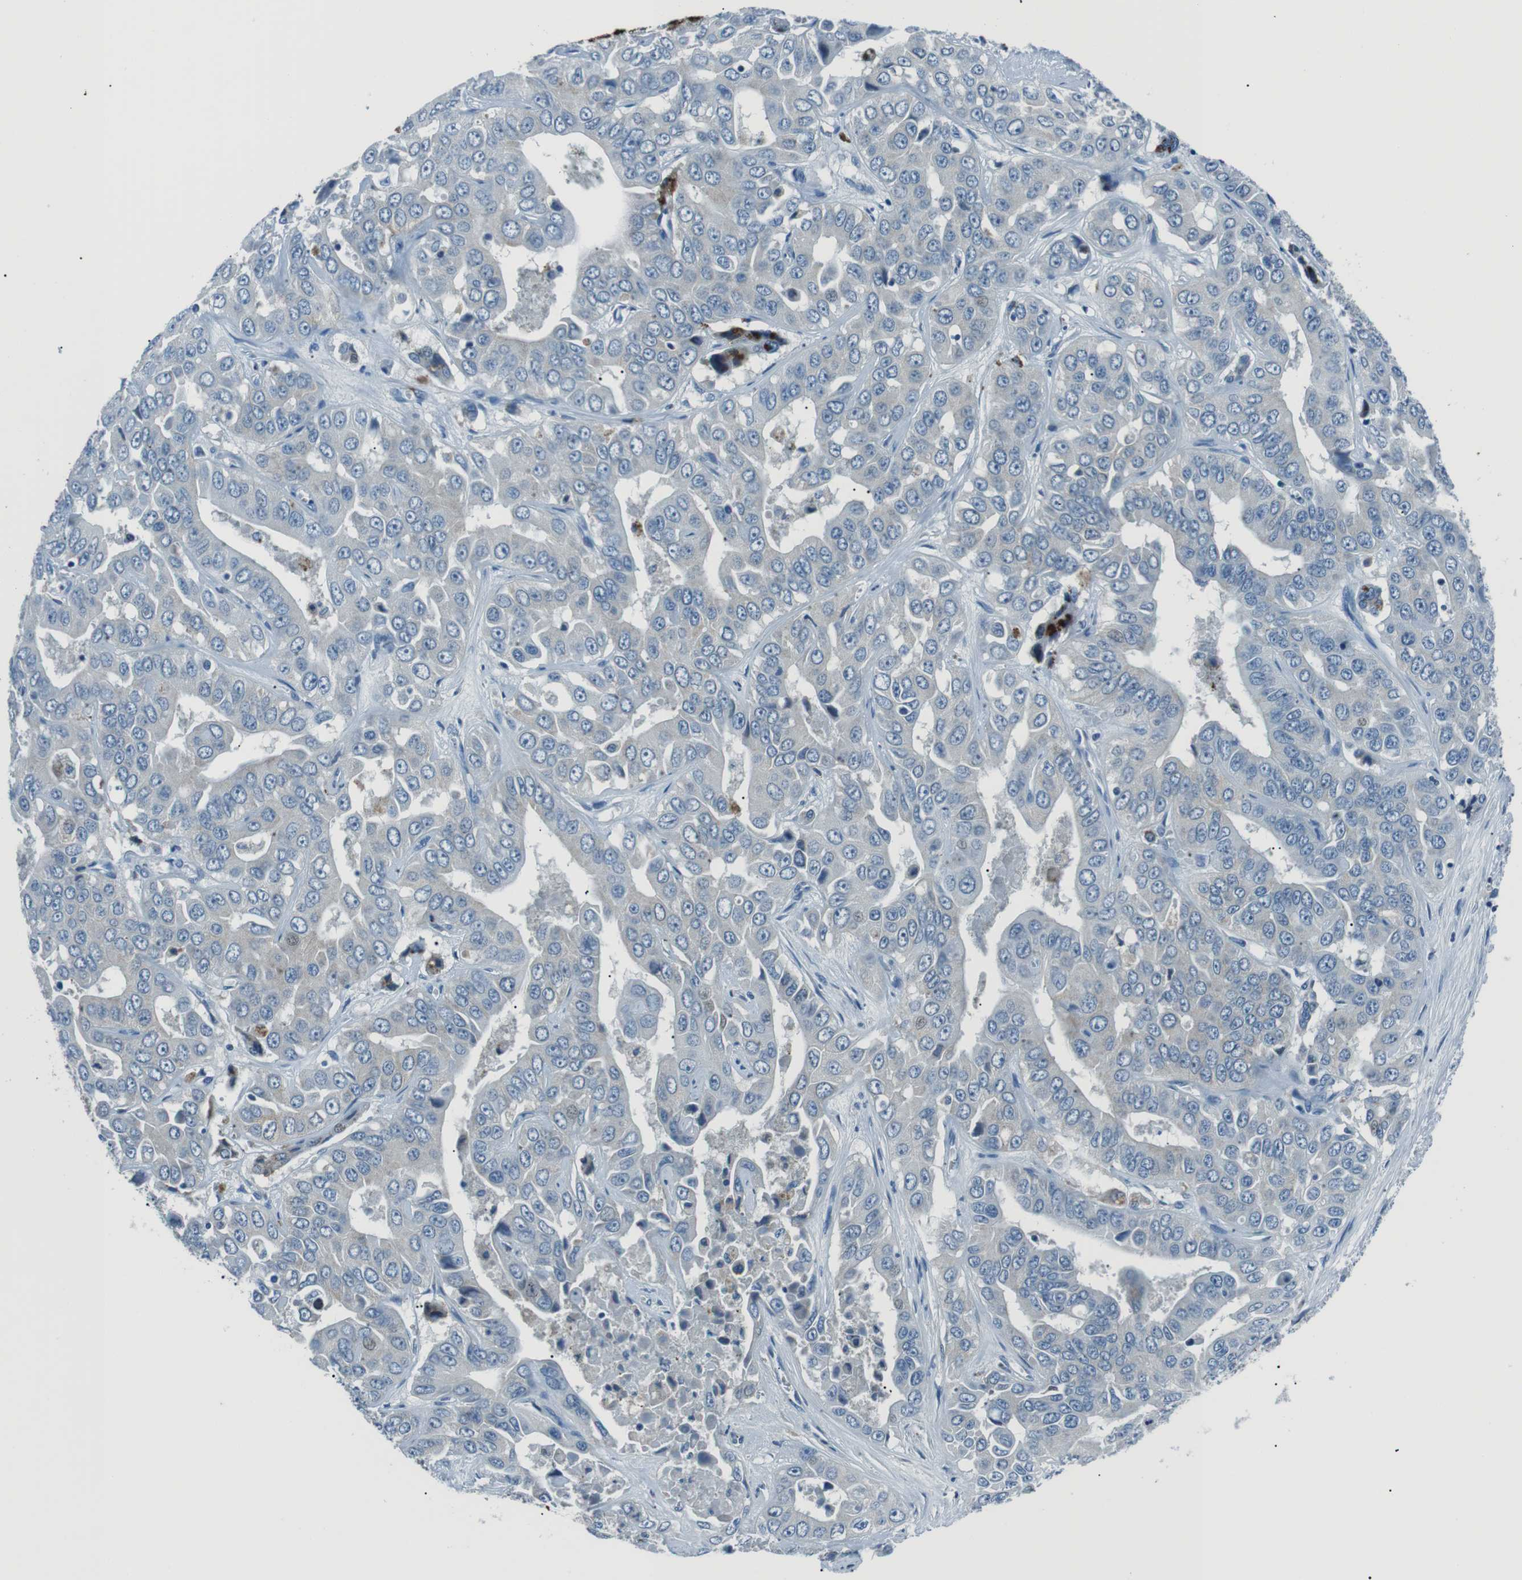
{"staining": {"intensity": "negative", "quantity": "none", "location": "none"}, "tissue": "liver cancer", "cell_type": "Tumor cells", "image_type": "cancer", "snomed": [{"axis": "morphology", "description": "Cholangiocarcinoma"}, {"axis": "topography", "description": "Liver"}], "caption": "DAB (3,3'-diaminobenzidine) immunohistochemical staining of liver cancer (cholangiocarcinoma) reveals no significant expression in tumor cells.", "gene": "ST6GAL1", "patient": {"sex": "female", "age": 52}}